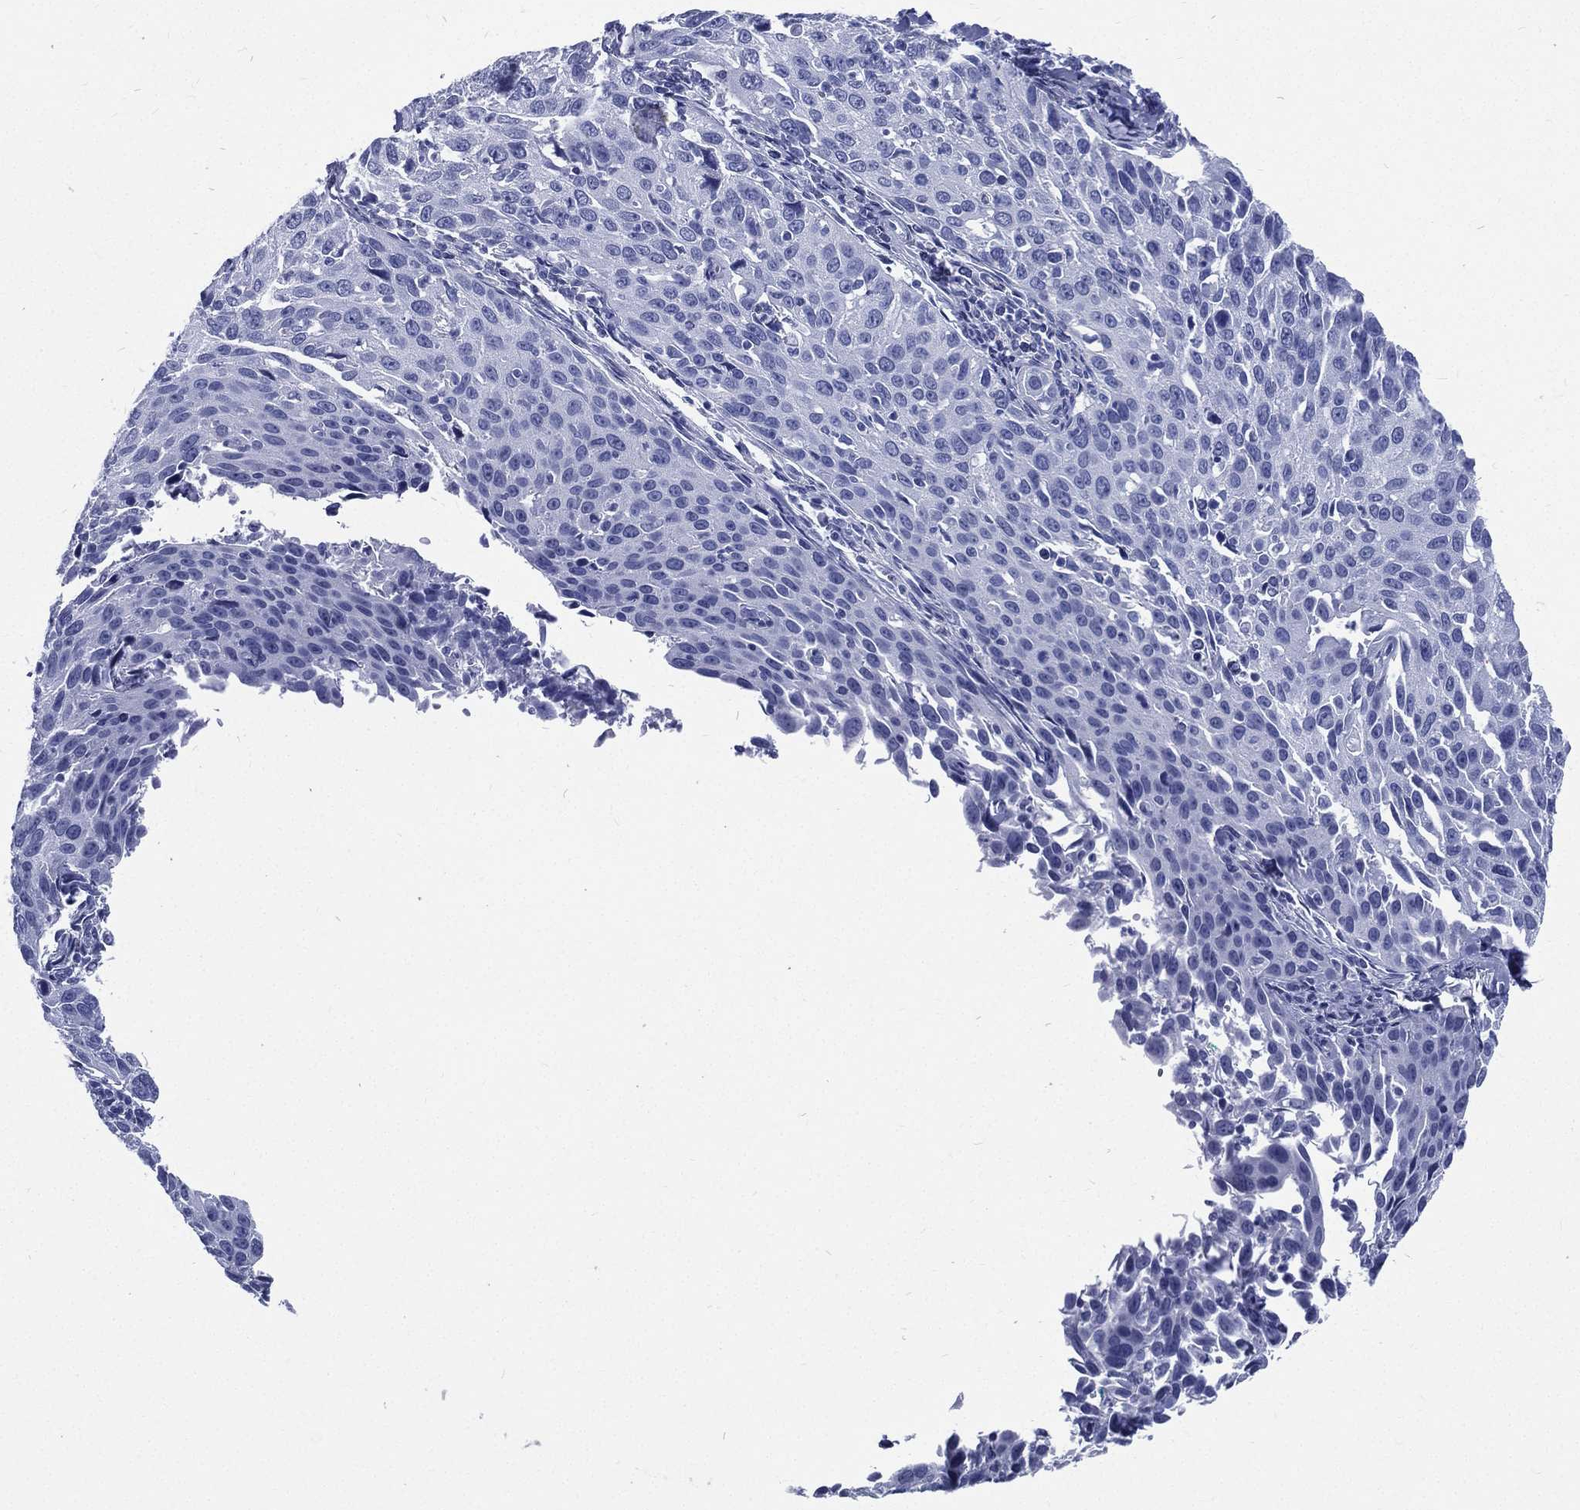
{"staining": {"intensity": "negative", "quantity": "none", "location": "none"}, "tissue": "cervical cancer", "cell_type": "Tumor cells", "image_type": "cancer", "snomed": [{"axis": "morphology", "description": "Squamous cell carcinoma, NOS"}, {"axis": "topography", "description": "Cervix"}], "caption": "Immunohistochemical staining of human cervical squamous cell carcinoma reveals no significant staining in tumor cells. (DAB (3,3'-diaminobenzidine) immunohistochemistry, high magnification).", "gene": "RSPH4A", "patient": {"sex": "female", "age": 26}}